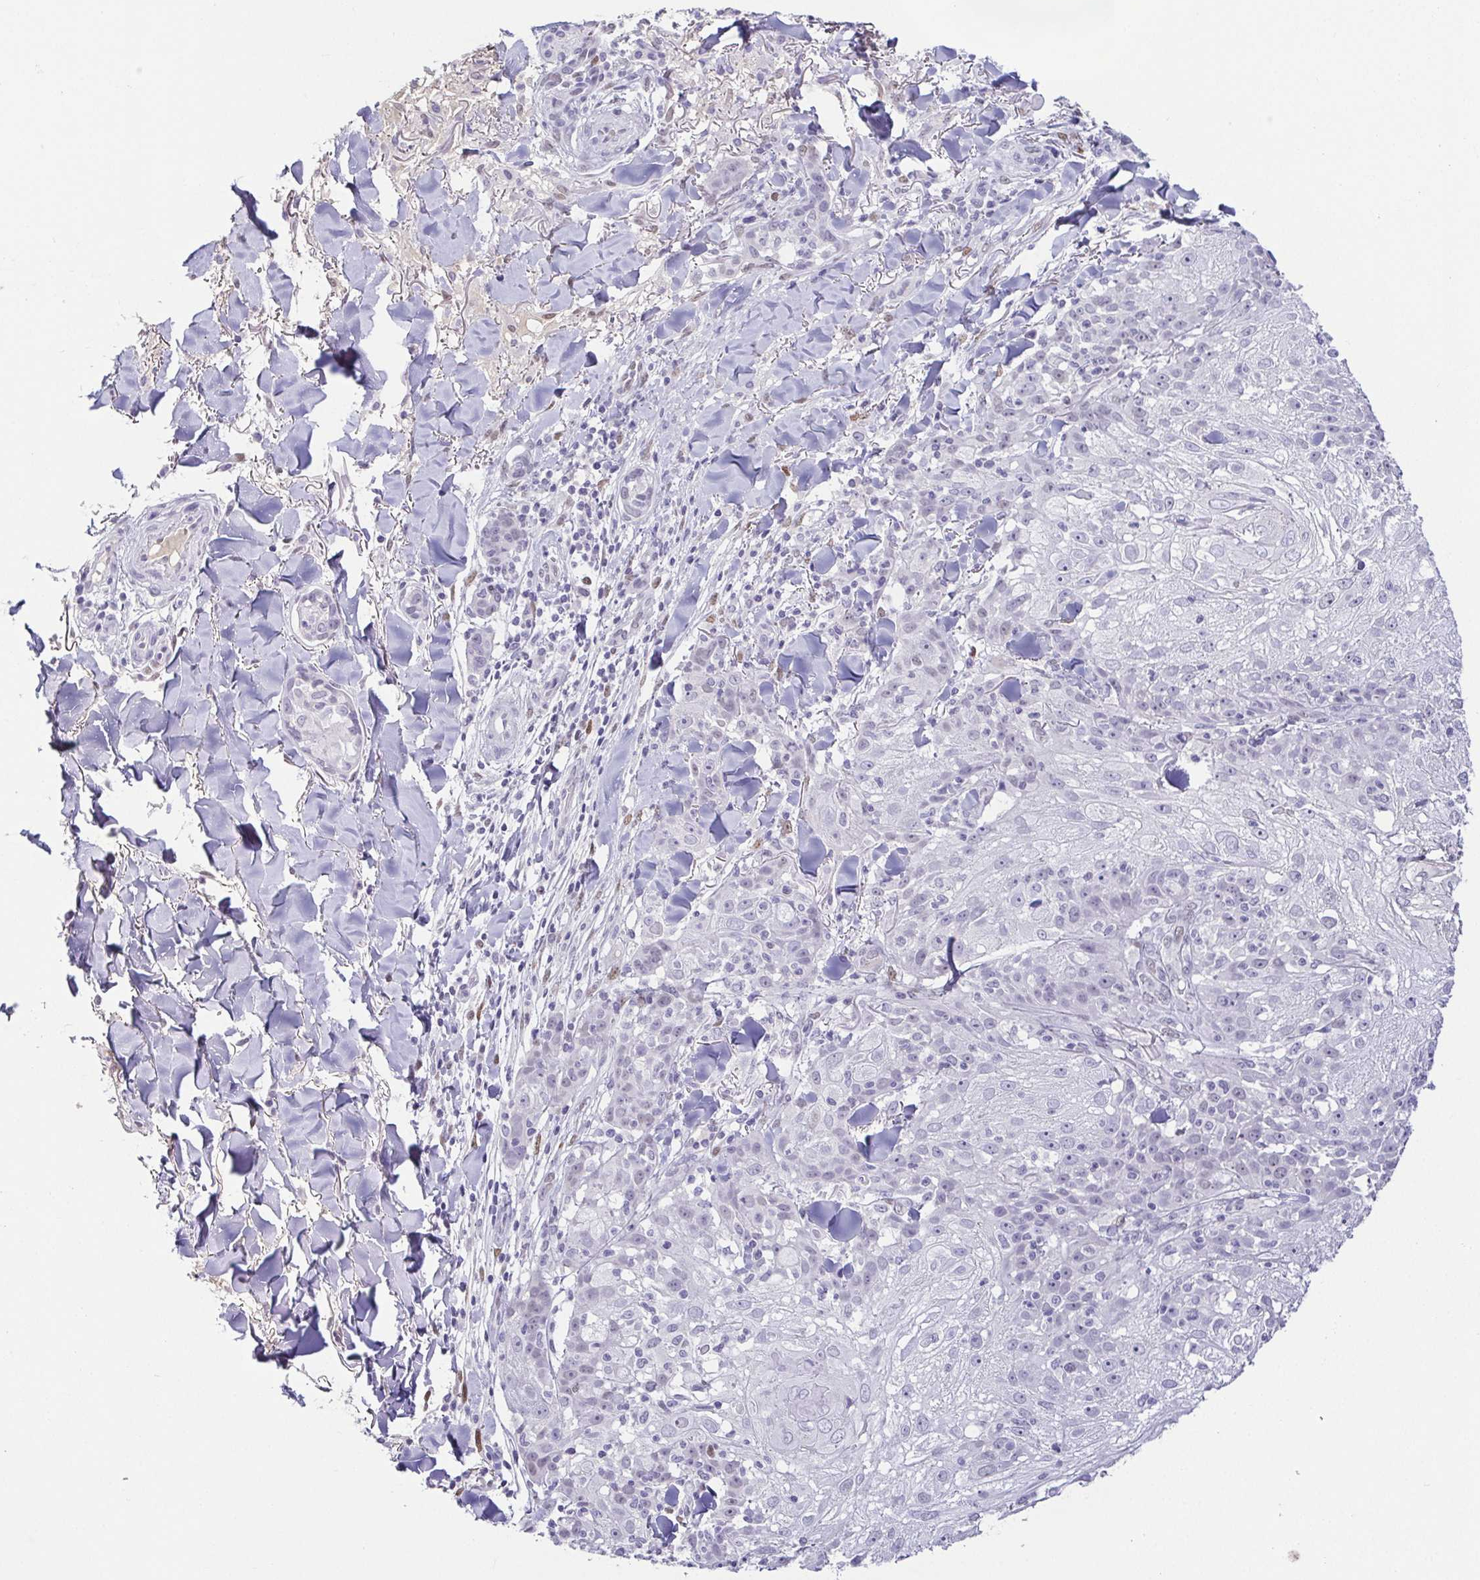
{"staining": {"intensity": "negative", "quantity": "none", "location": "none"}, "tissue": "skin cancer", "cell_type": "Tumor cells", "image_type": "cancer", "snomed": [{"axis": "morphology", "description": "Normal tissue, NOS"}, {"axis": "morphology", "description": "Squamous cell carcinoma, NOS"}, {"axis": "topography", "description": "Skin"}], "caption": "This is an immunohistochemistry image of skin cancer. There is no positivity in tumor cells.", "gene": "TCF3", "patient": {"sex": "female", "age": 83}}